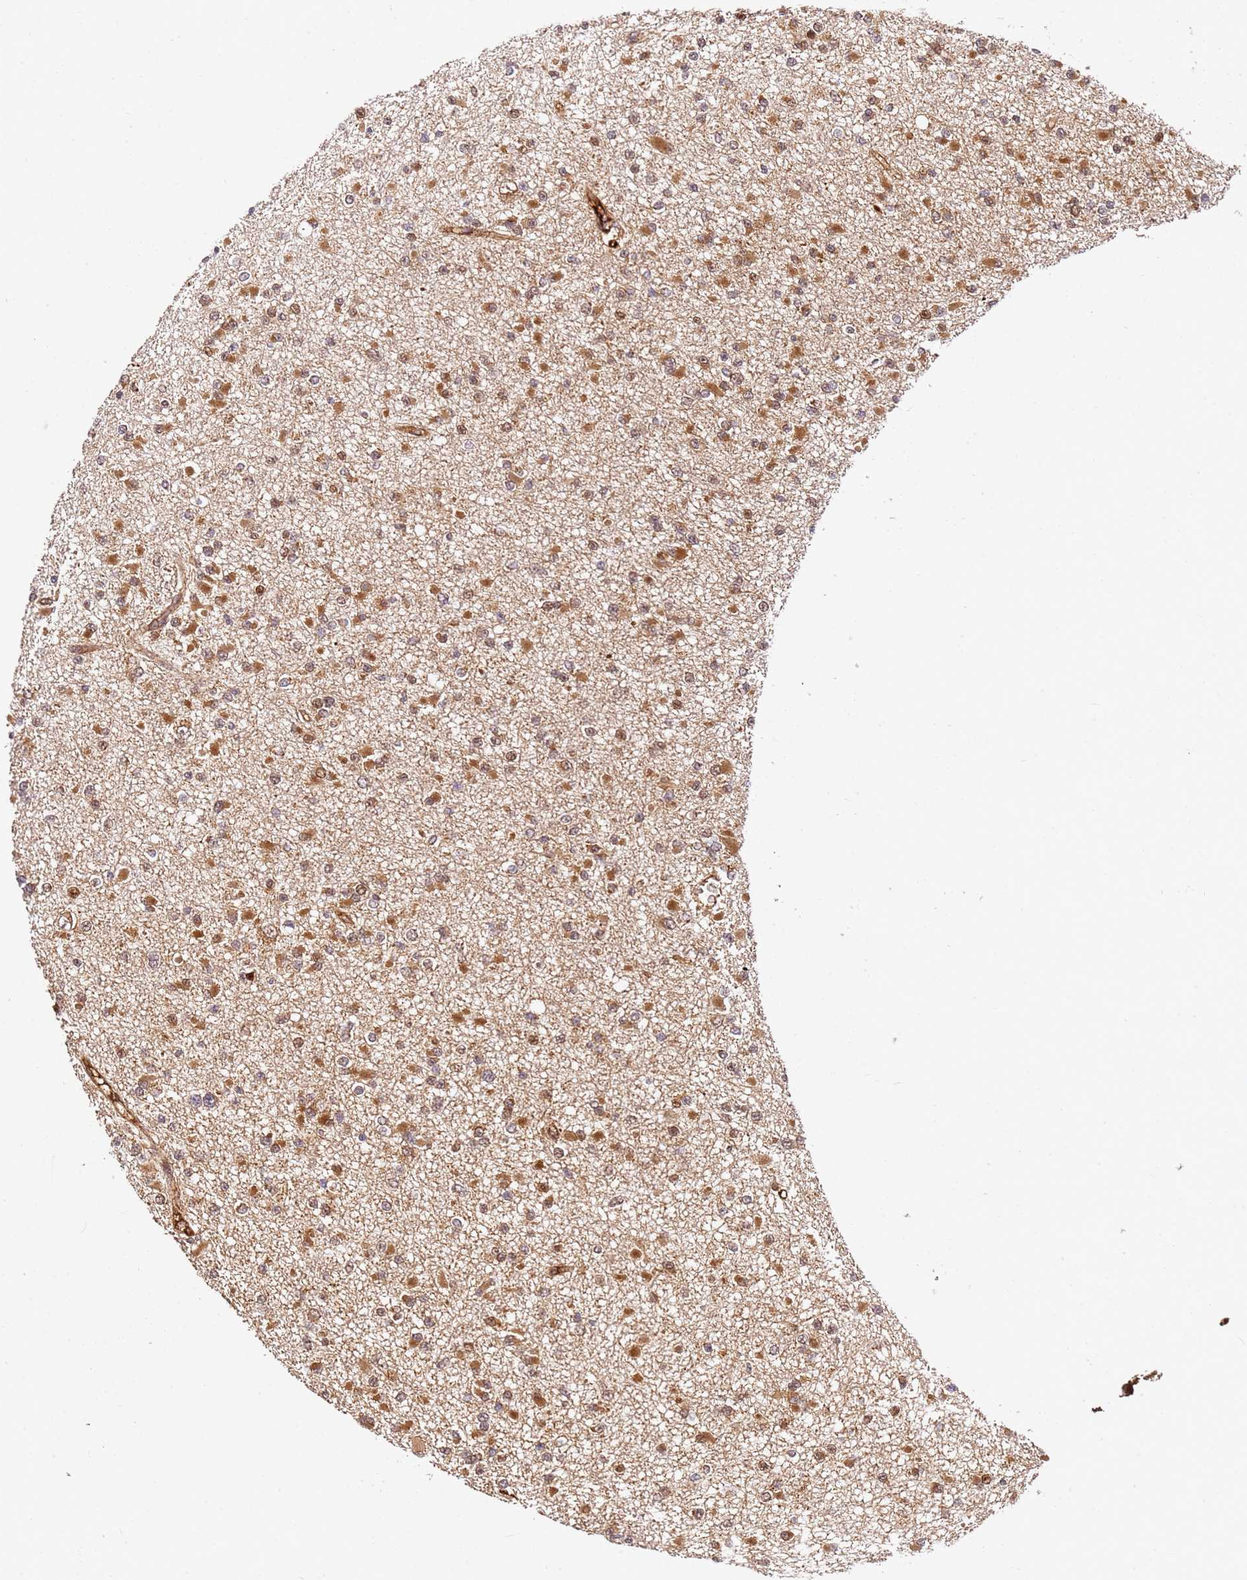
{"staining": {"intensity": "moderate", "quantity": ">75%", "location": "cytoplasmic/membranous,nuclear"}, "tissue": "glioma", "cell_type": "Tumor cells", "image_type": "cancer", "snomed": [{"axis": "morphology", "description": "Glioma, malignant, Low grade"}, {"axis": "topography", "description": "Brain"}], "caption": "Tumor cells demonstrate medium levels of moderate cytoplasmic/membranous and nuclear staining in approximately >75% of cells in human glioma.", "gene": "SMOX", "patient": {"sex": "female", "age": 22}}